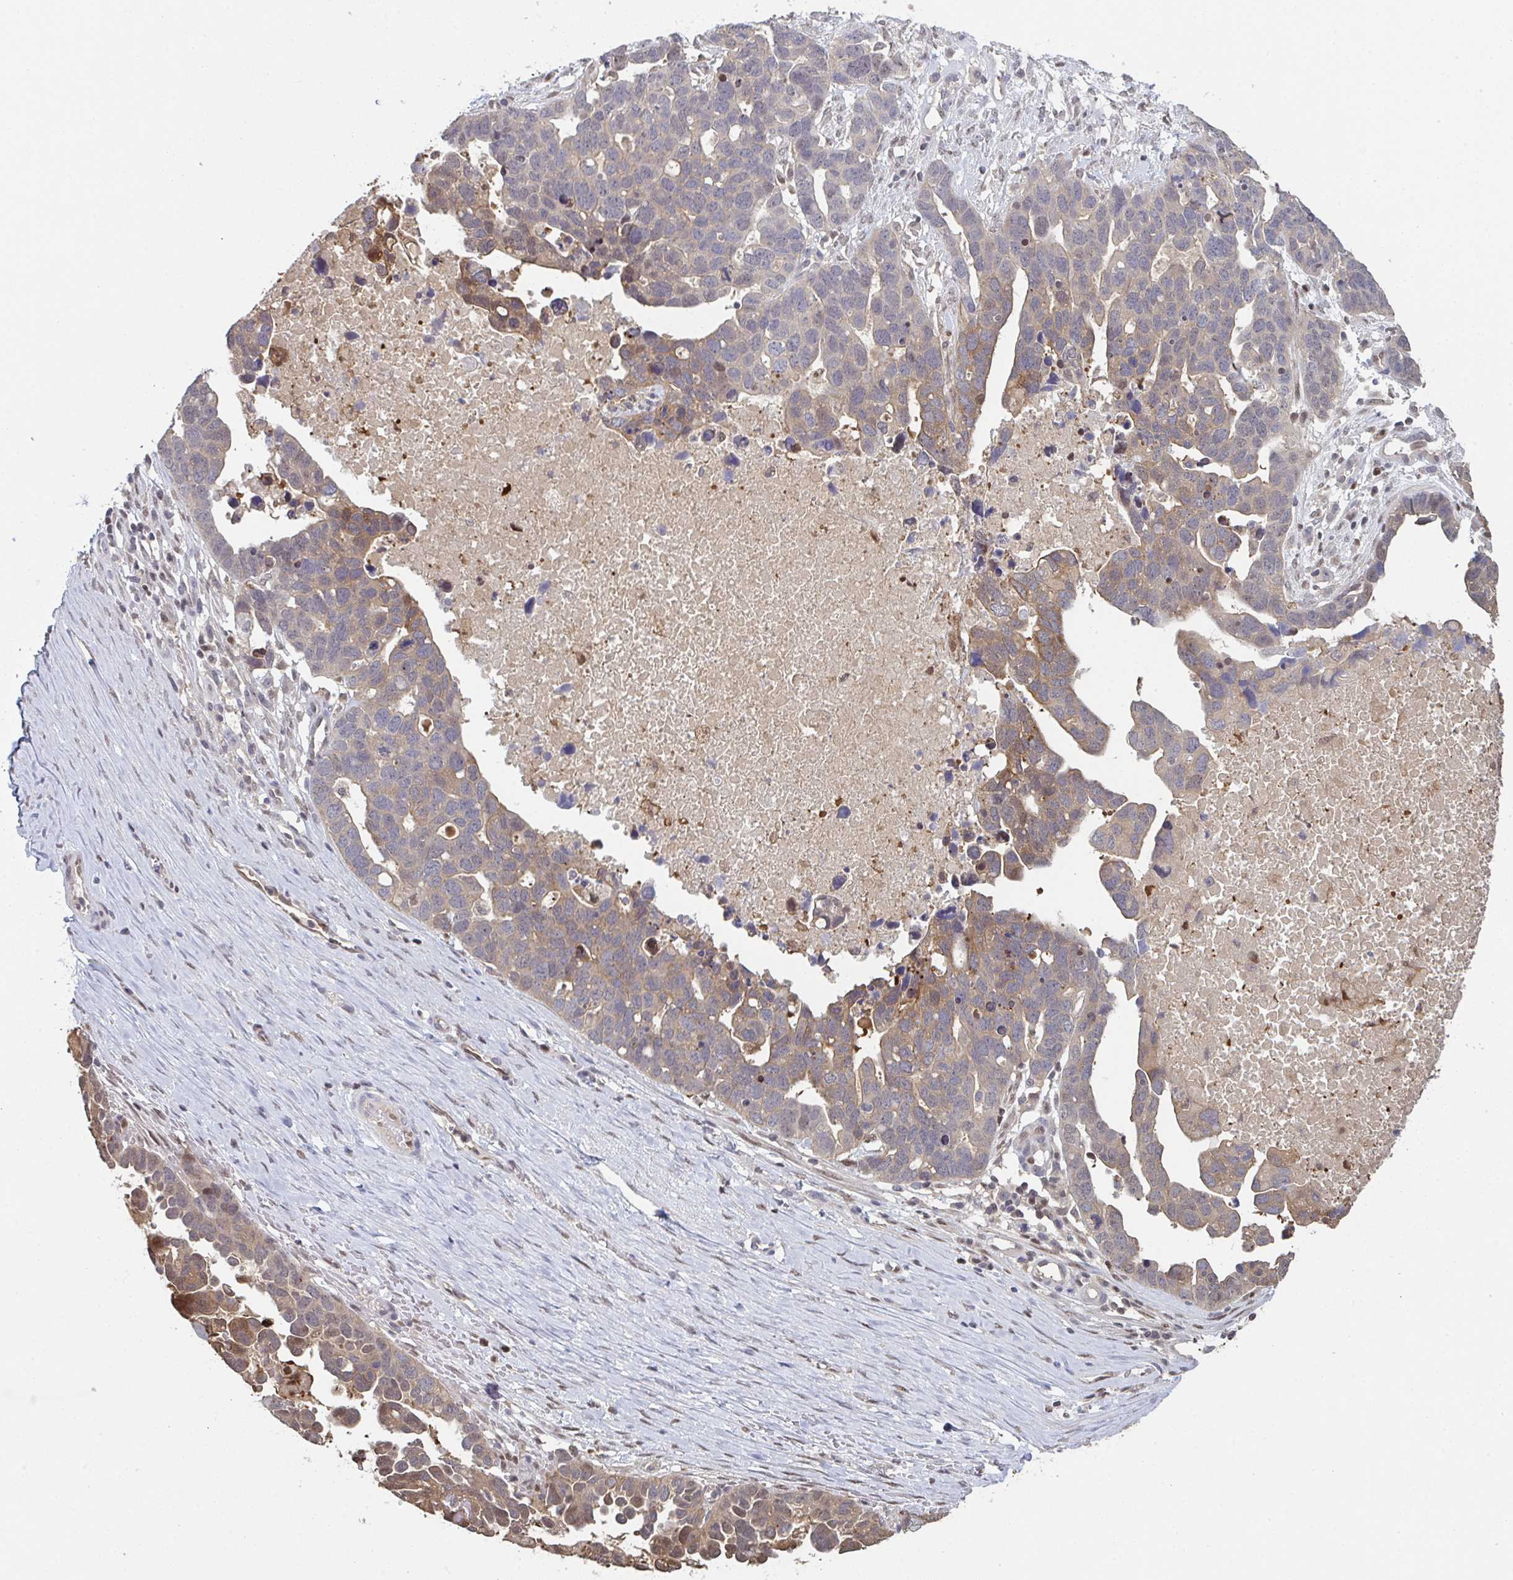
{"staining": {"intensity": "weak", "quantity": "25%-75%", "location": "cytoplasmic/membranous,nuclear"}, "tissue": "ovarian cancer", "cell_type": "Tumor cells", "image_type": "cancer", "snomed": [{"axis": "morphology", "description": "Cystadenocarcinoma, serous, NOS"}, {"axis": "topography", "description": "Ovary"}], "caption": "DAB (3,3'-diaminobenzidine) immunohistochemical staining of ovarian serous cystadenocarcinoma displays weak cytoplasmic/membranous and nuclear protein expression in about 25%-75% of tumor cells.", "gene": "ACD", "patient": {"sex": "female", "age": 54}}